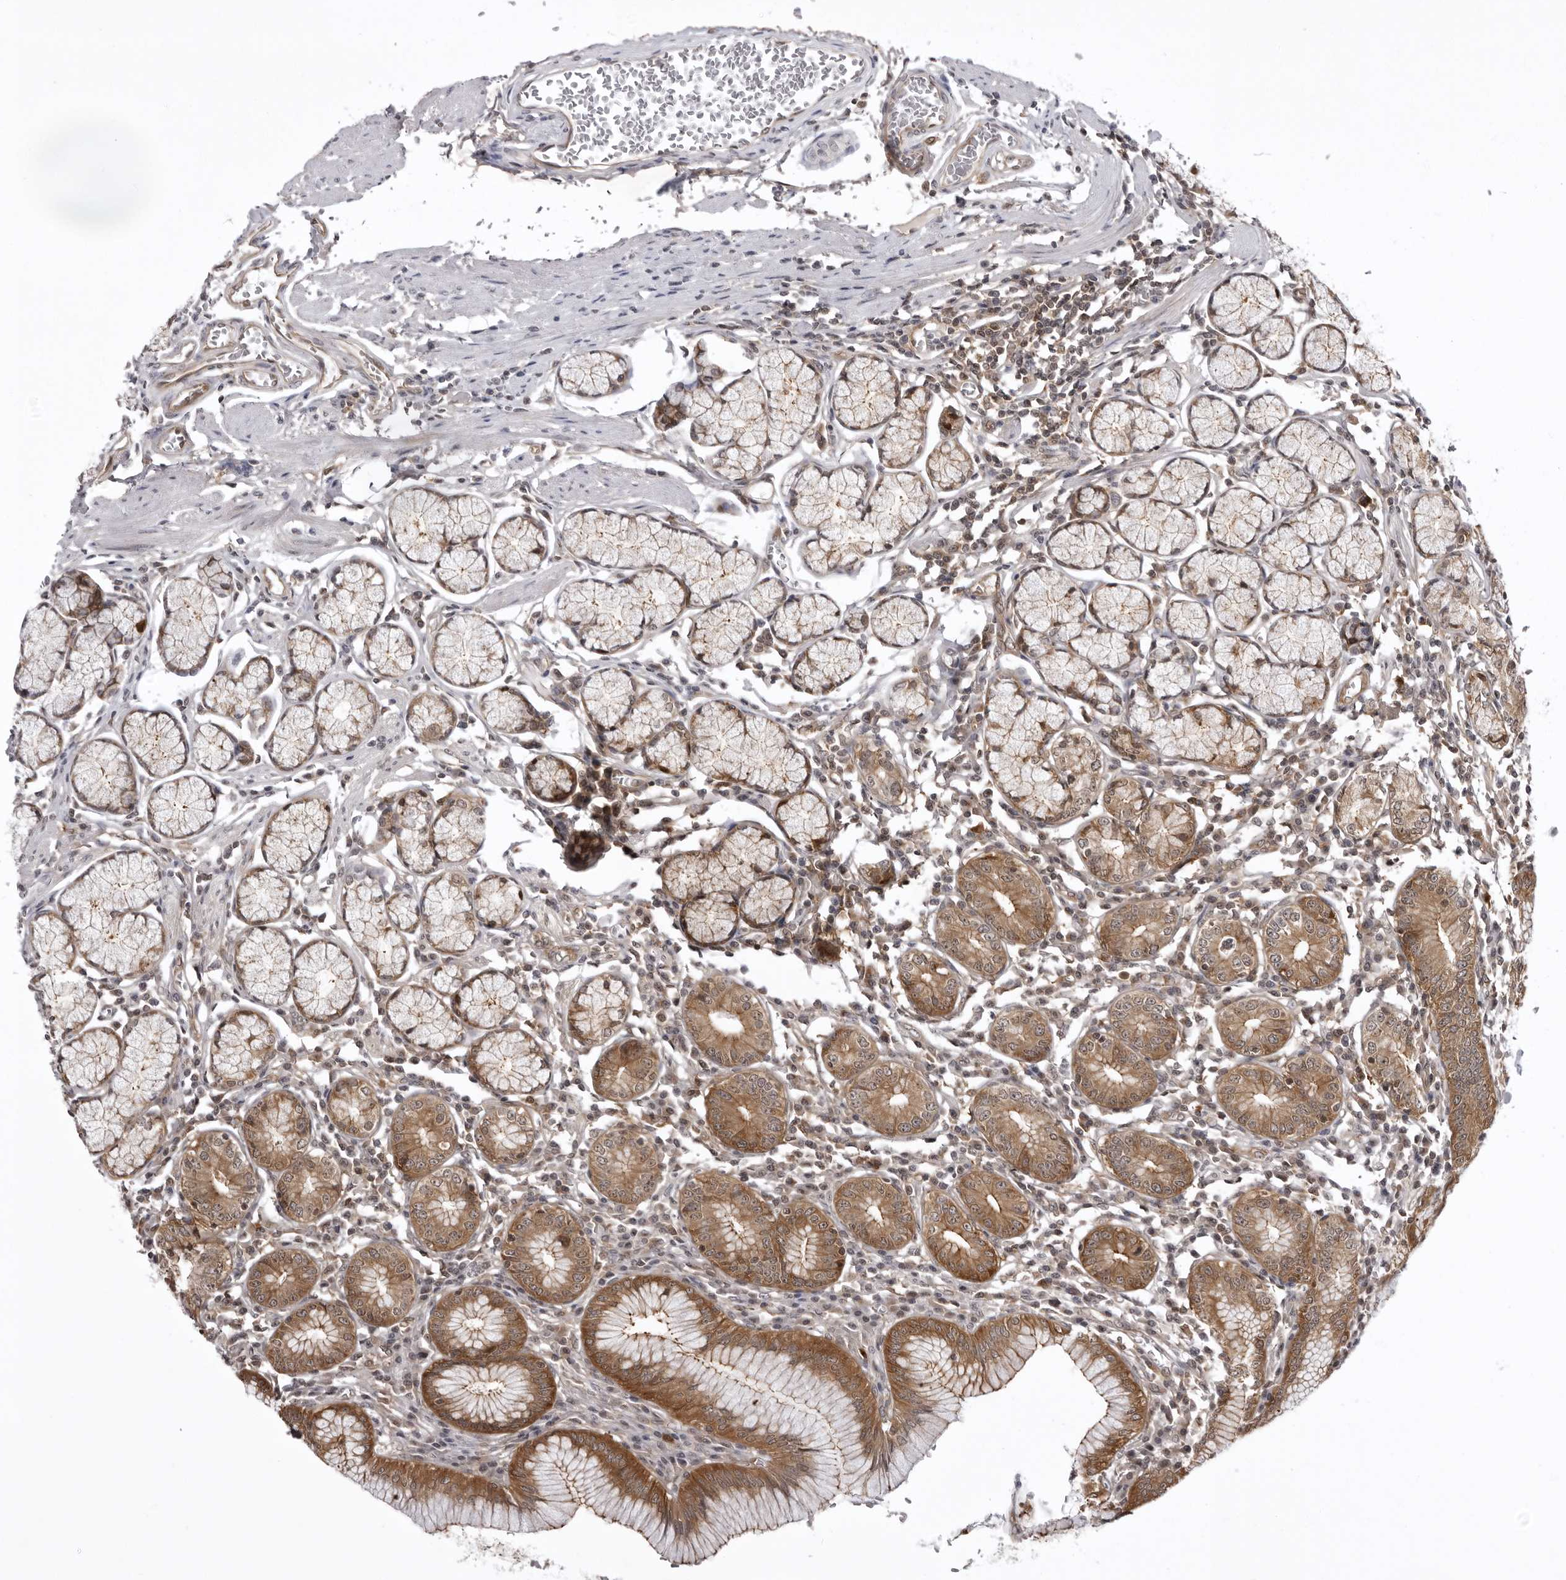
{"staining": {"intensity": "moderate", "quantity": ">75%", "location": "cytoplasmic/membranous"}, "tissue": "stomach", "cell_type": "Glandular cells", "image_type": "normal", "snomed": [{"axis": "morphology", "description": "Normal tissue, NOS"}, {"axis": "topography", "description": "Stomach"}], "caption": "Stomach stained with a brown dye demonstrates moderate cytoplasmic/membranous positive expression in approximately >75% of glandular cells.", "gene": "USP43", "patient": {"sex": "male", "age": 55}}